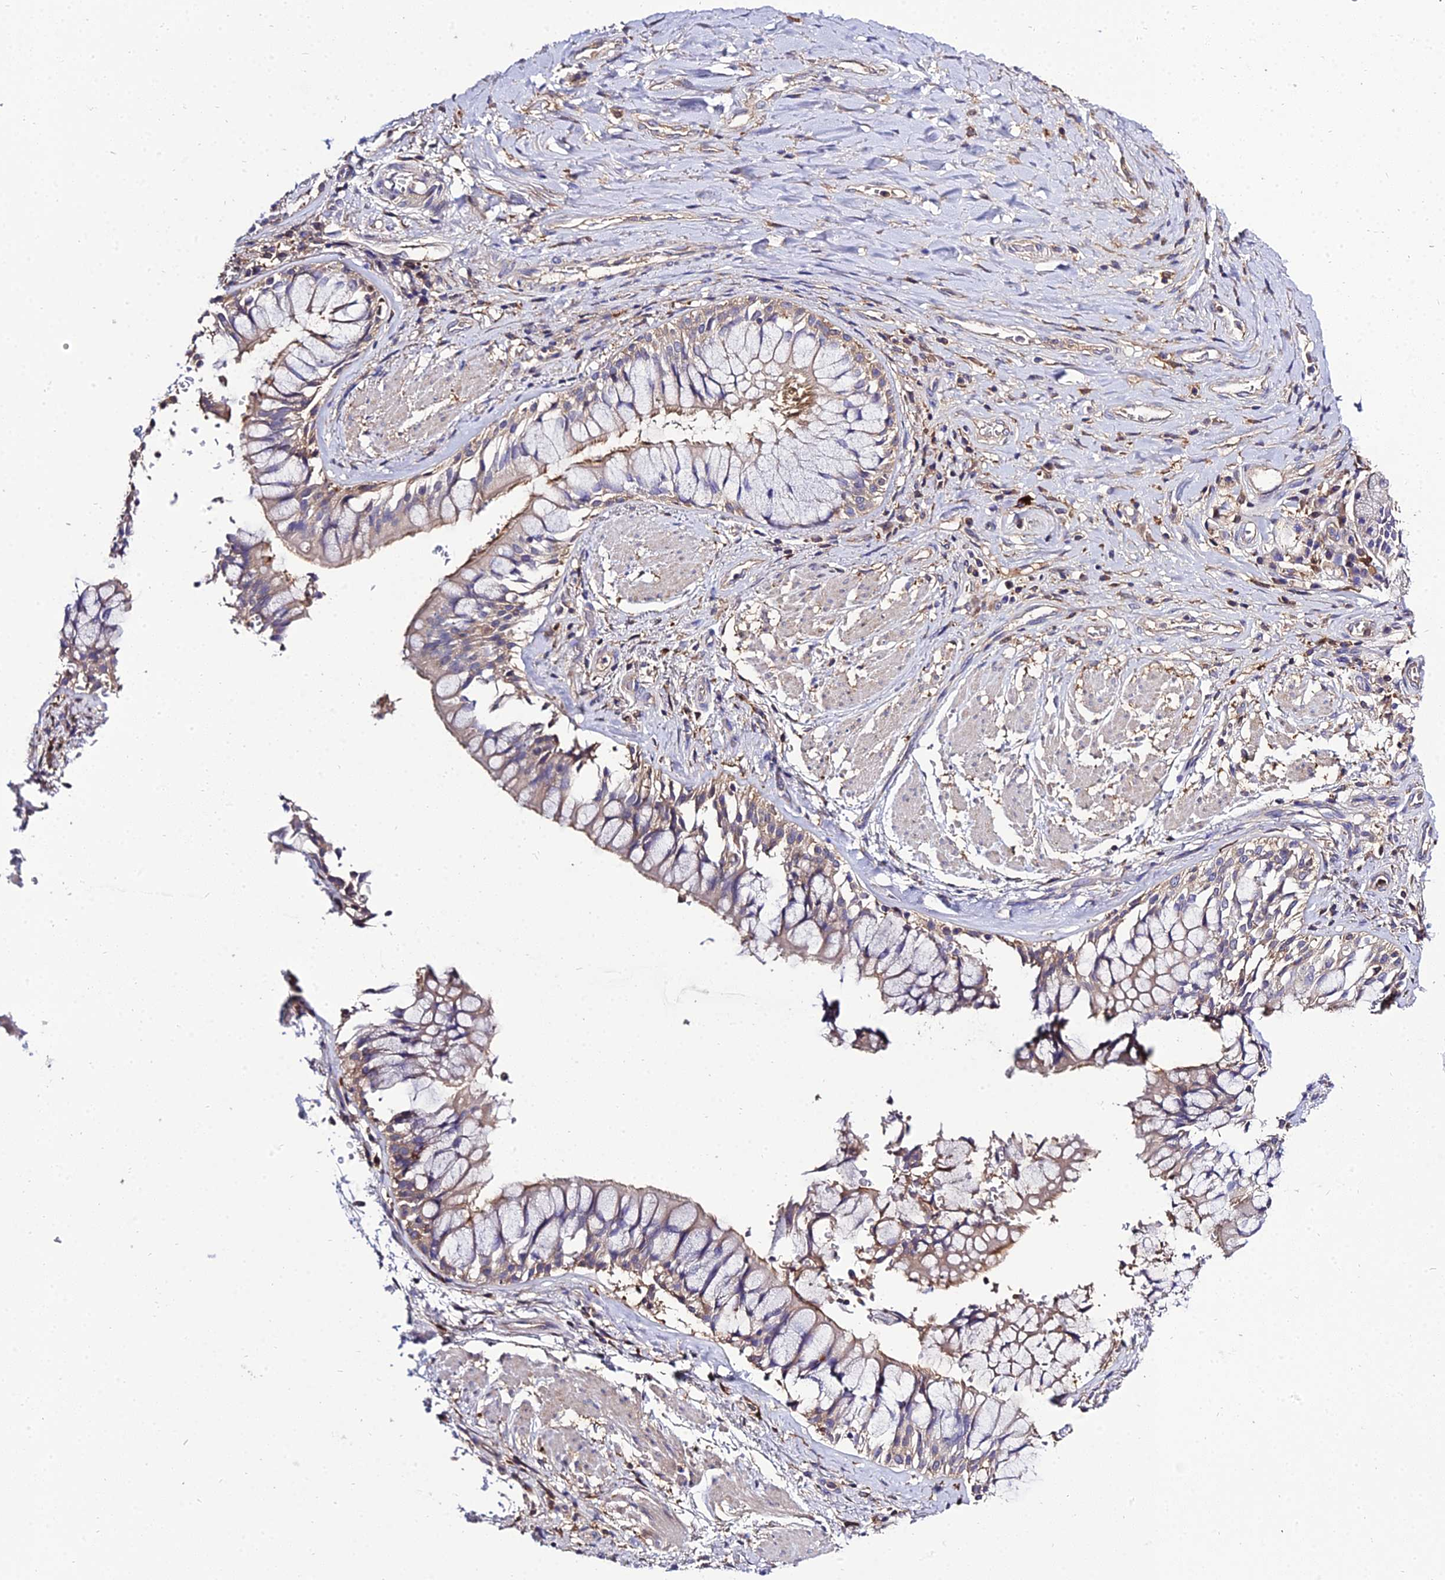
{"staining": {"intensity": "negative", "quantity": "none", "location": "none"}, "tissue": "soft tissue", "cell_type": "Fibroblasts", "image_type": "normal", "snomed": [{"axis": "morphology", "description": "Normal tissue, NOS"}, {"axis": "morphology", "description": "Squamous cell carcinoma, NOS"}, {"axis": "topography", "description": "Bronchus"}, {"axis": "topography", "description": "Lung"}], "caption": "An image of soft tissue stained for a protein shows no brown staining in fibroblasts. The staining was performed using DAB (3,3'-diaminobenzidine) to visualize the protein expression in brown, while the nuclei were stained in blue with hematoxylin (Magnification: 20x).", "gene": "C2orf69", "patient": {"sex": "male", "age": 64}}